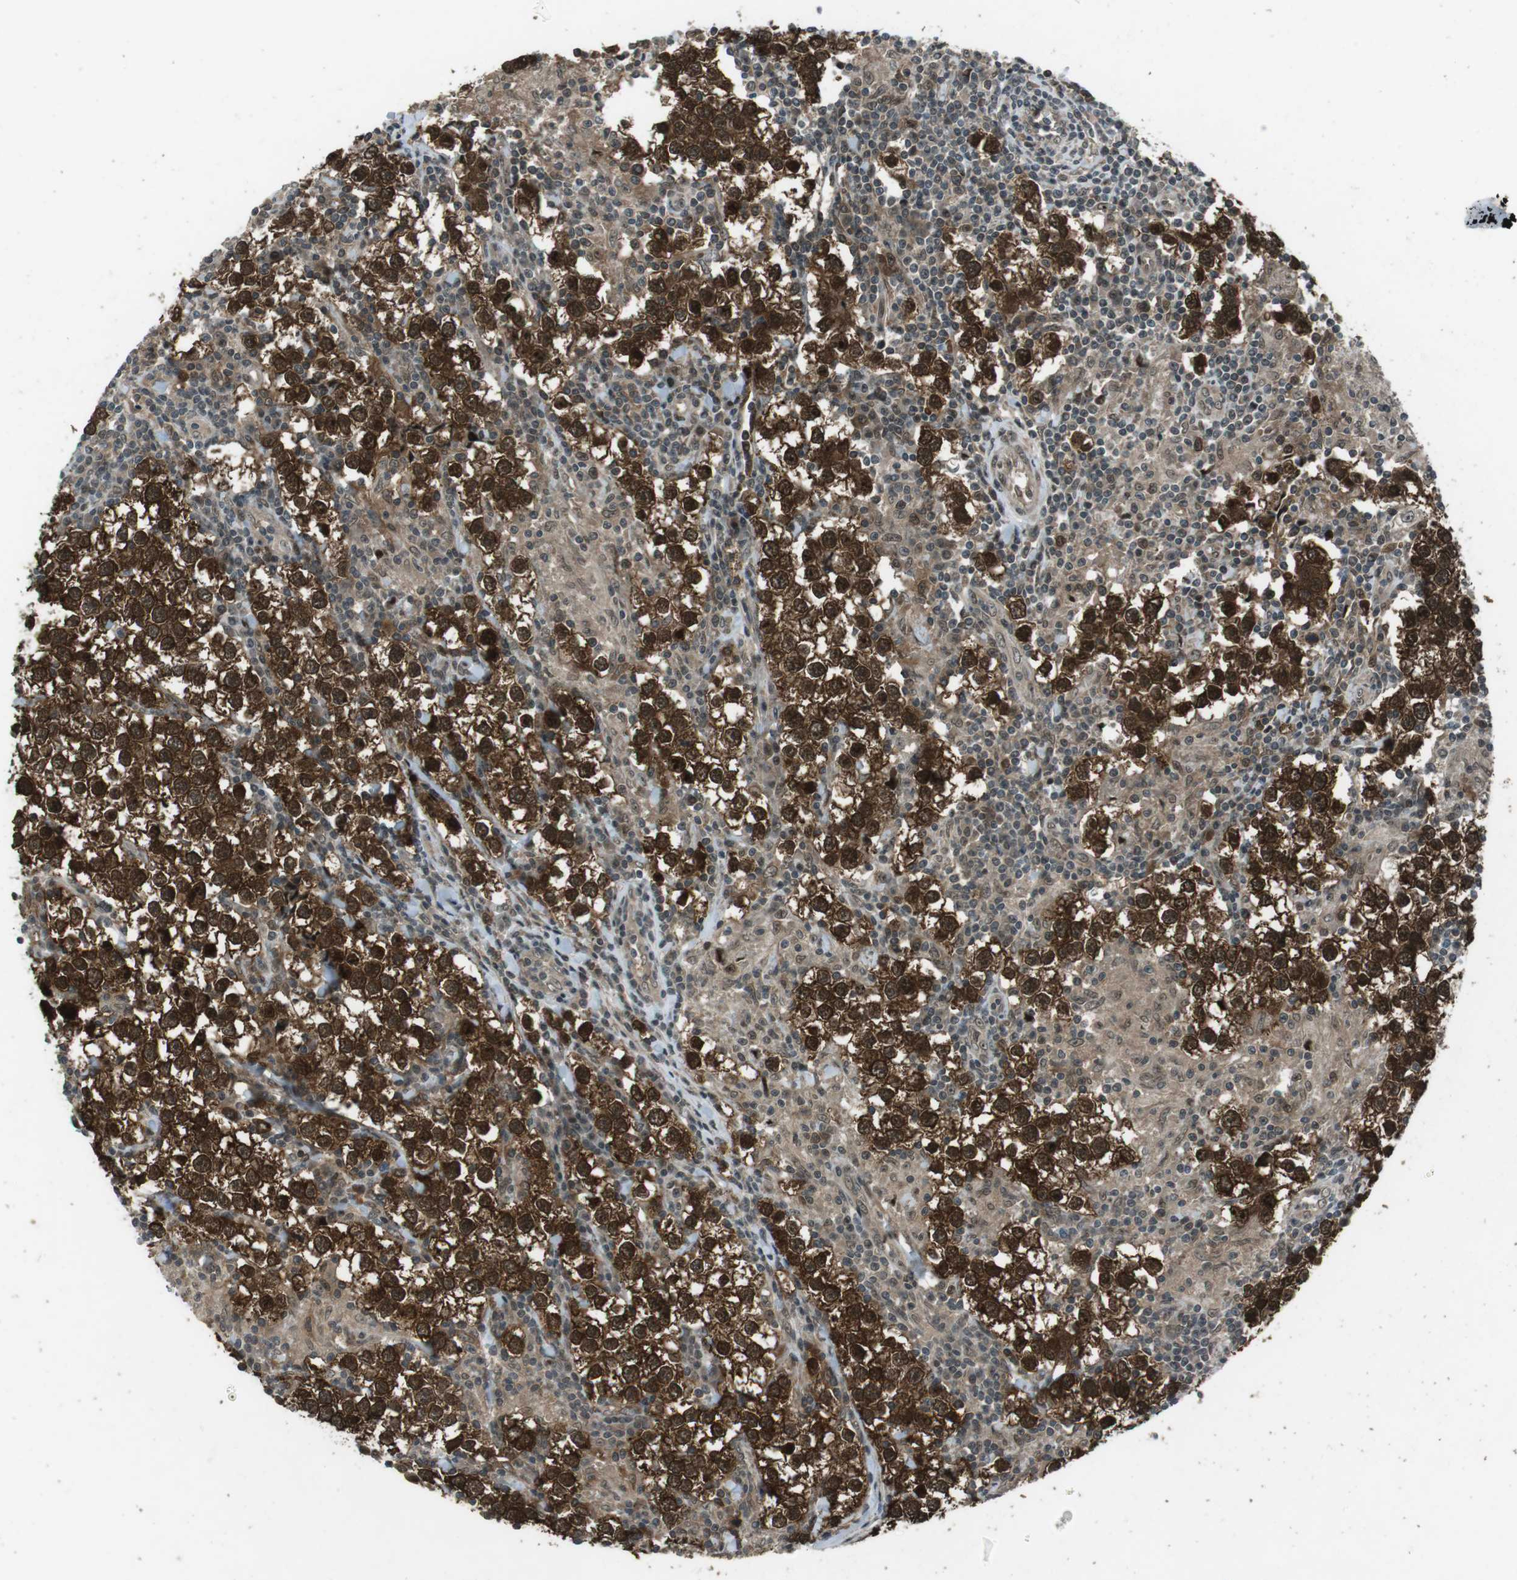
{"staining": {"intensity": "strong", "quantity": ">75%", "location": "cytoplasmic/membranous,nuclear"}, "tissue": "testis cancer", "cell_type": "Tumor cells", "image_type": "cancer", "snomed": [{"axis": "morphology", "description": "Seminoma, NOS"}, {"axis": "morphology", "description": "Carcinoma, Embryonal, NOS"}, {"axis": "topography", "description": "Testis"}], "caption": "Immunohistochemistry (DAB (3,3'-diaminobenzidine)) staining of embryonal carcinoma (testis) demonstrates strong cytoplasmic/membranous and nuclear protein staining in approximately >75% of tumor cells.", "gene": "SLITRK5", "patient": {"sex": "male", "age": 36}}